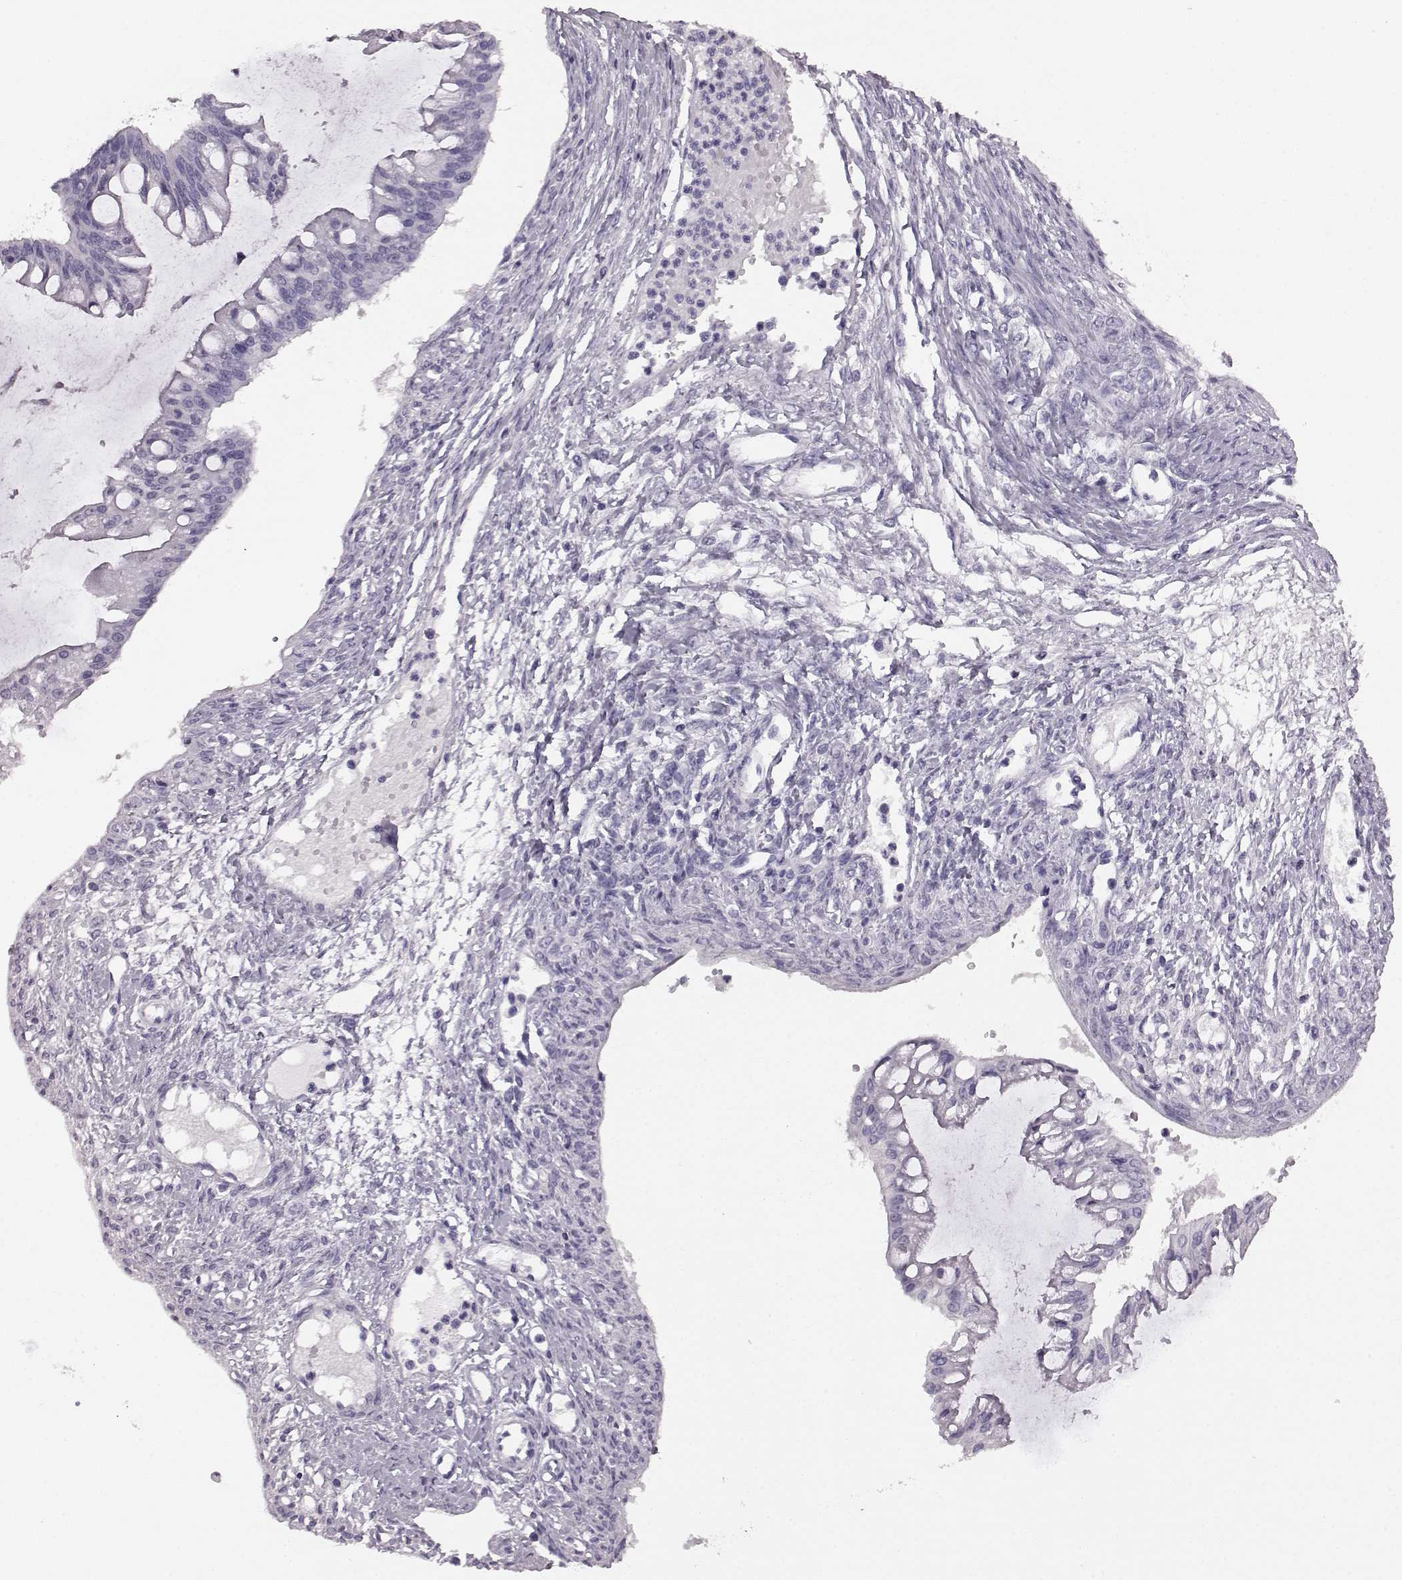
{"staining": {"intensity": "negative", "quantity": "none", "location": "none"}, "tissue": "ovarian cancer", "cell_type": "Tumor cells", "image_type": "cancer", "snomed": [{"axis": "morphology", "description": "Cystadenocarcinoma, mucinous, NOS"}, {"axis": "topography", "description": "Ovary"}], "caption": "Tumor cells show no significant expression in ovarian cancer.", "gene": "AIPL1", "patient": {"sex": "female", "age": 73}}